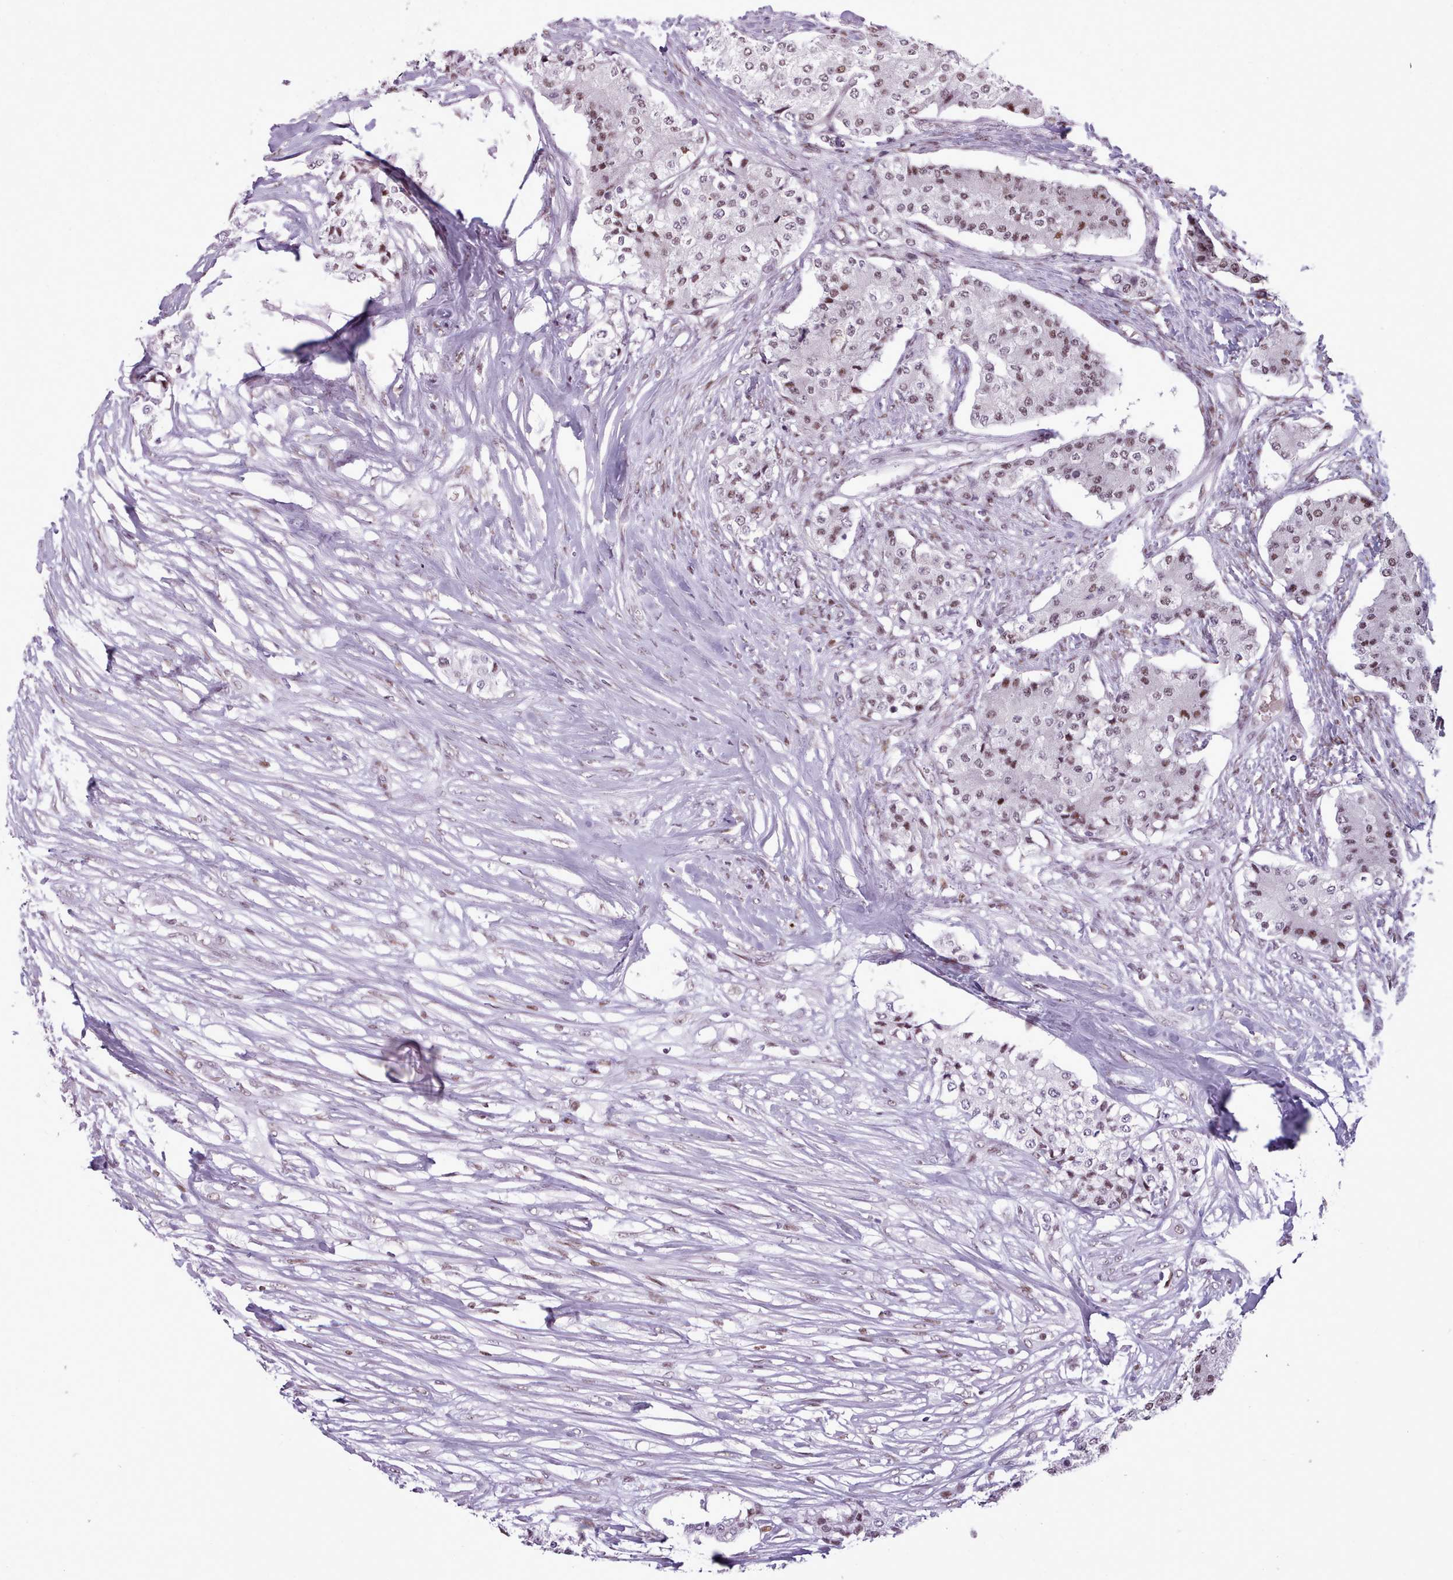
{"staining": {"intensity": "moderate", "quantity": "25%-75%", "location": "nuclear"}, "tissue": "carcinoid", "cell_type": "Tumor cells", "image_type": "cancer", "snomed": [{"axis": "morphology", "description": "Carcinoid, malignant, NOS"}, {"axis": "topography", "description": "Colon"}], "caption": "A photomicrograph of carcinoid (malignant) stained for a protein displays moderate nuclear brown staining in tumor cells.", "gene": "SRSF4", "patient": {"sex": "female", "age": 52}}